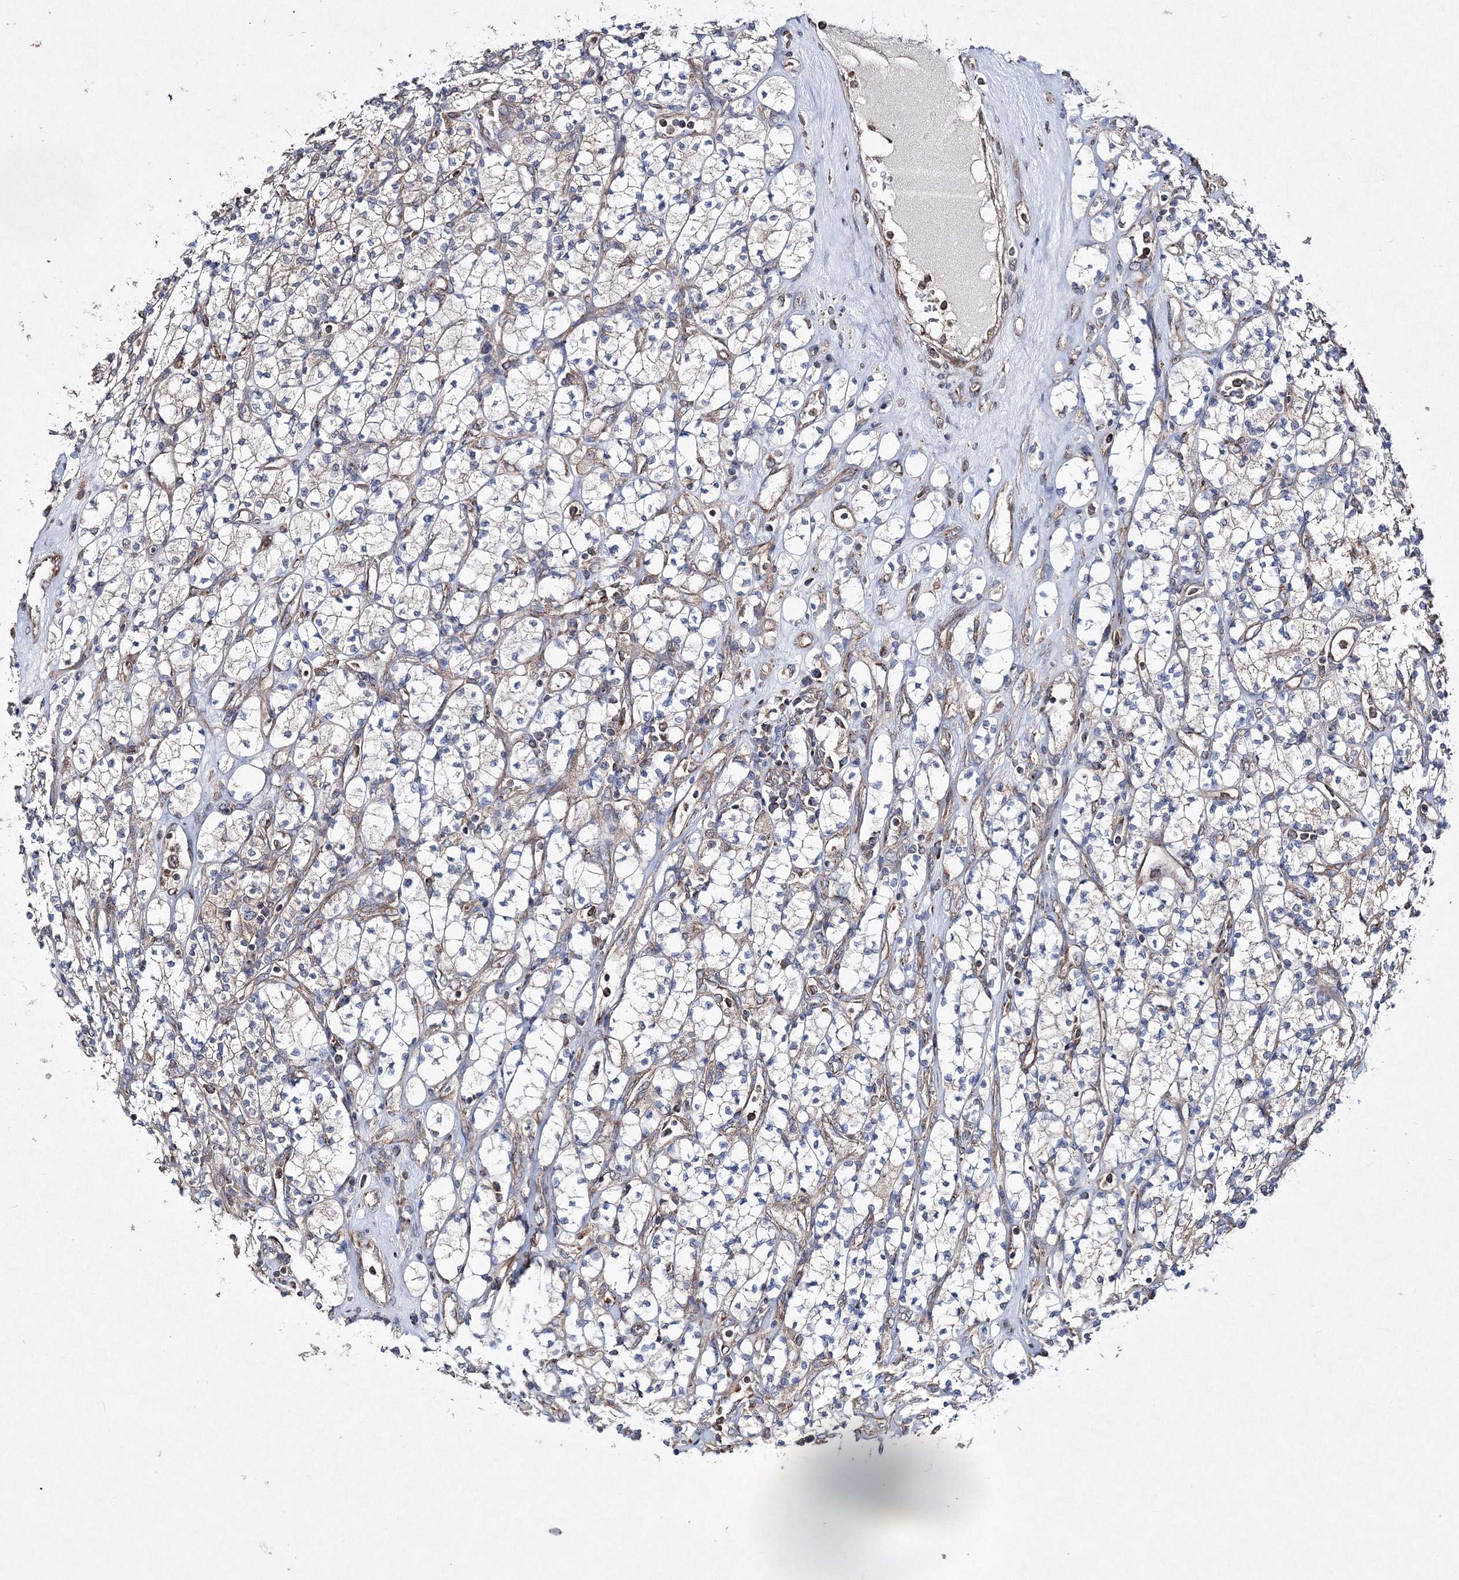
{"staining": {"intensity": "weak", "quantity": "<25%", "location": "cytoplasmic/membranous"}, "tissue": "renal cancer", "cell_type": "Tumor cells", "image_type": "cancer", "snomed": [{"axis": "morphology", "description": "Adenocarcinoma, NOS"}, {"axis": "topography", "description": "Kidney"}], "caption": "High power microscopy micrograph of an IHC photomicrograph of adenocarcinoma (renal), revealing no significant staining in tumor cells.", "gene": "DNAJC13", "patient": {"sex": "male", "age": 77}}